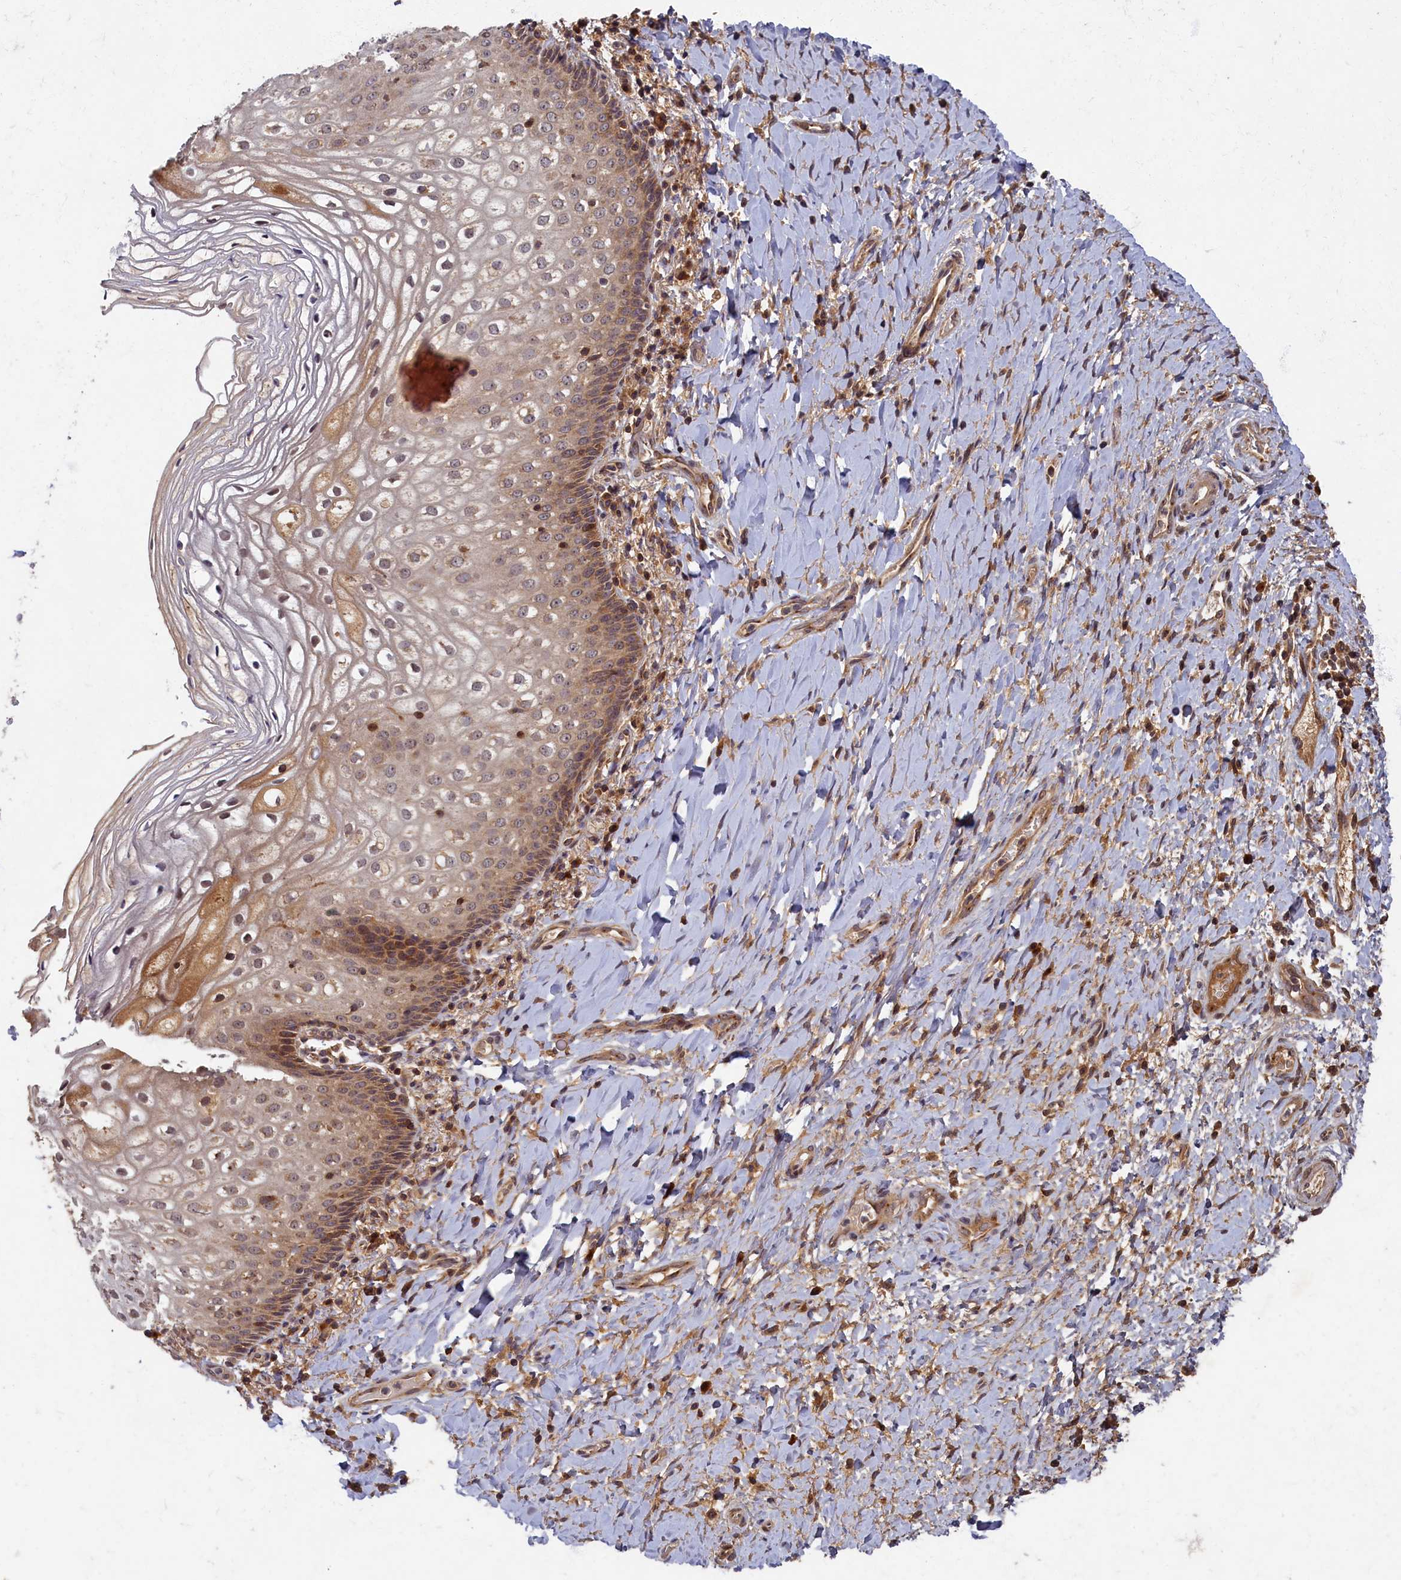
{"staining": {"intensity": "moderate", "quantity": "<25%", "location": "cytoplasmic/membranous,nuclear"}, "tissue": "vagina", "cell_type": "Squamous epithelial cells", "image_type": "normal", "snomed": [{"axis": "morphology", "description": "Normal tissue, NOS"}, {"axis": "topography", "description": "Vagina"}], "caption": "Protein staining exhibits moderate cytoplasmic/membranous,nuclear positivity in approximately <25% of squamous epithelial cells in normal vagina. Immunohistochemistry stains the protein in brown and the nuclei are stained blue.", "gene": "BICD1", "patient": {"sex": "female", "age": 60}}